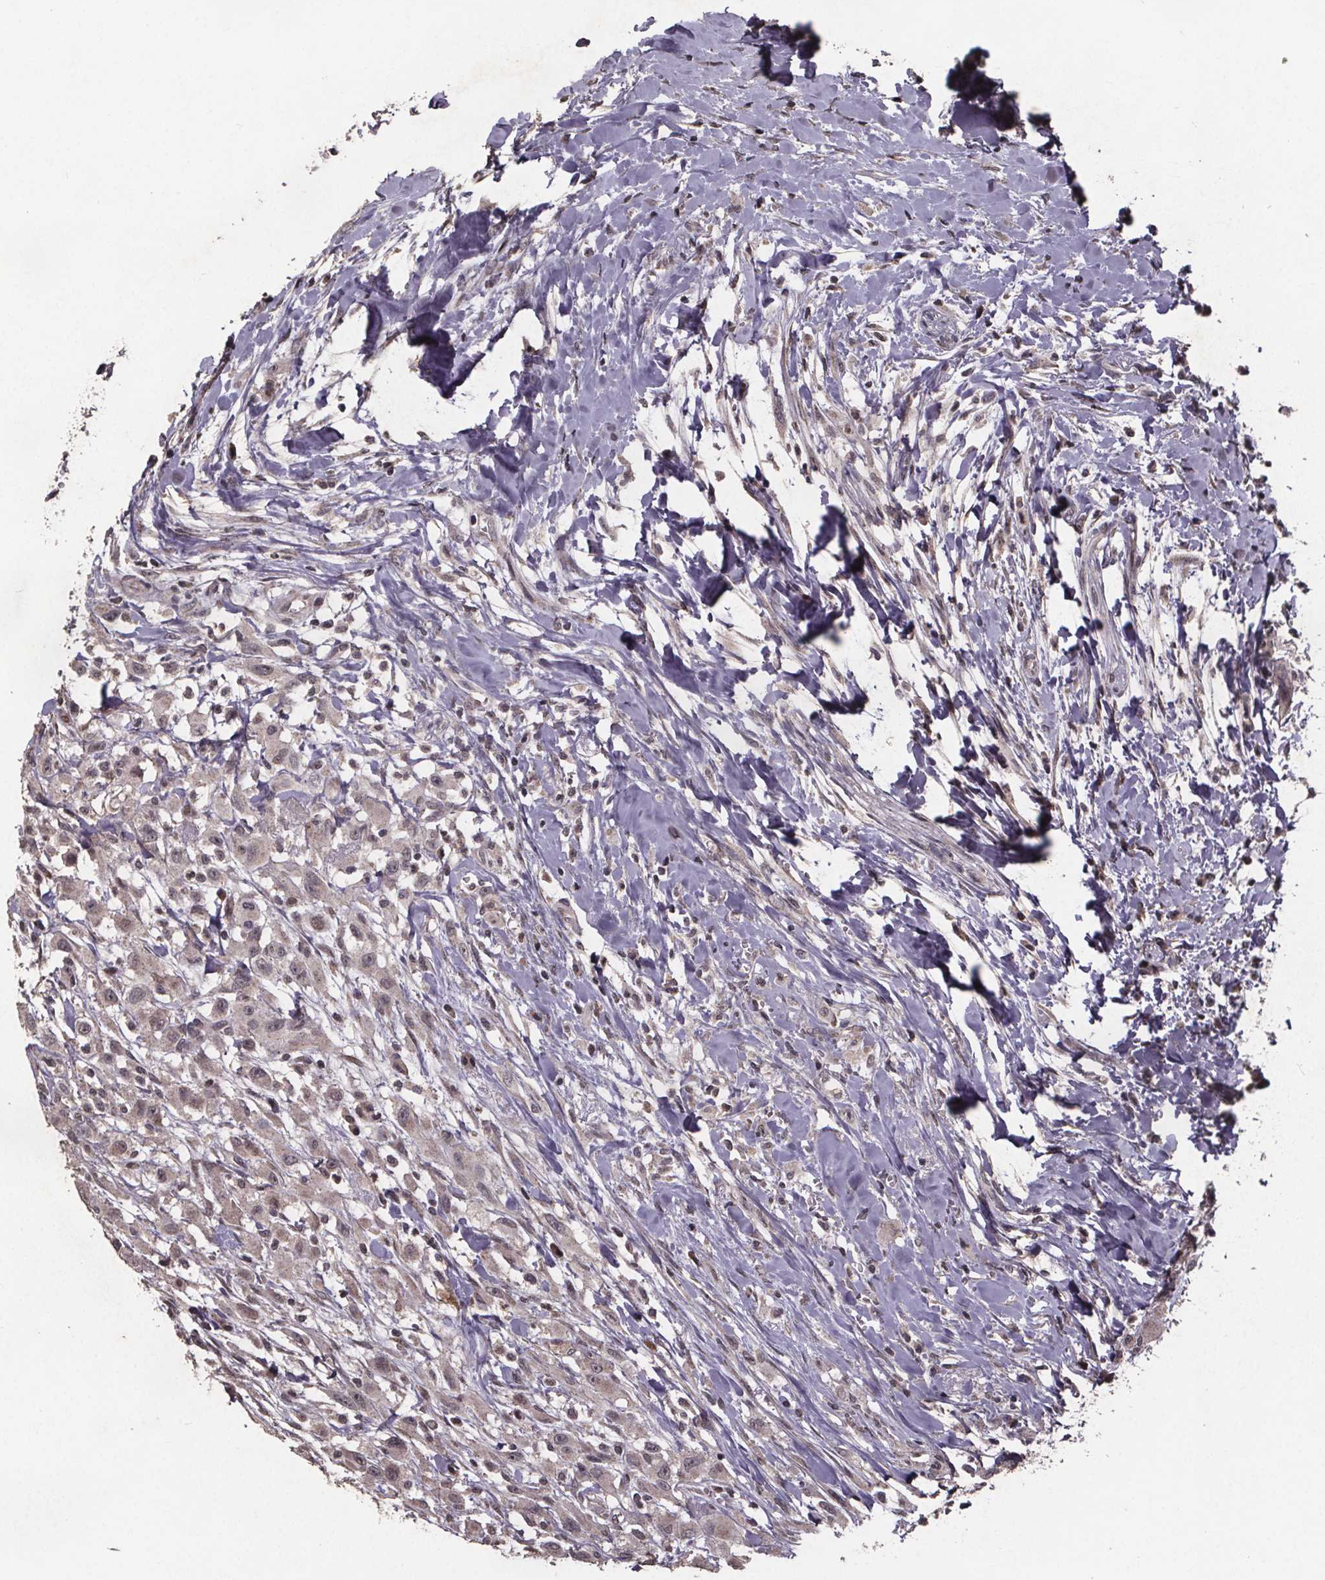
{"staining": {"intensity": "negative", "quantity": "none", "location": "none"}, "tissue": "head and neck cancer", "cell_type": "Tumor cells", "image_type": "cancer", "snomed": [{"axis": "morphology", "description": "Squamous cell carcinoma, NOS"}, {"axis": "morphology", "description": "Squamous cell carcinoma, metastatic, NOS"}, {"axis": "topography", "description": "Oral tissue"}, {"axis": "topography", "description": "Head-Neck"}], "caption": "IHC micrograph of human head and neck cancer (metastatic squamous cell carcinoma) stained for a protein (brown), which demonstrates no staining in tumor cells.", "gene": "GPX3", "patient": {"sex": "female", "age": 85}}